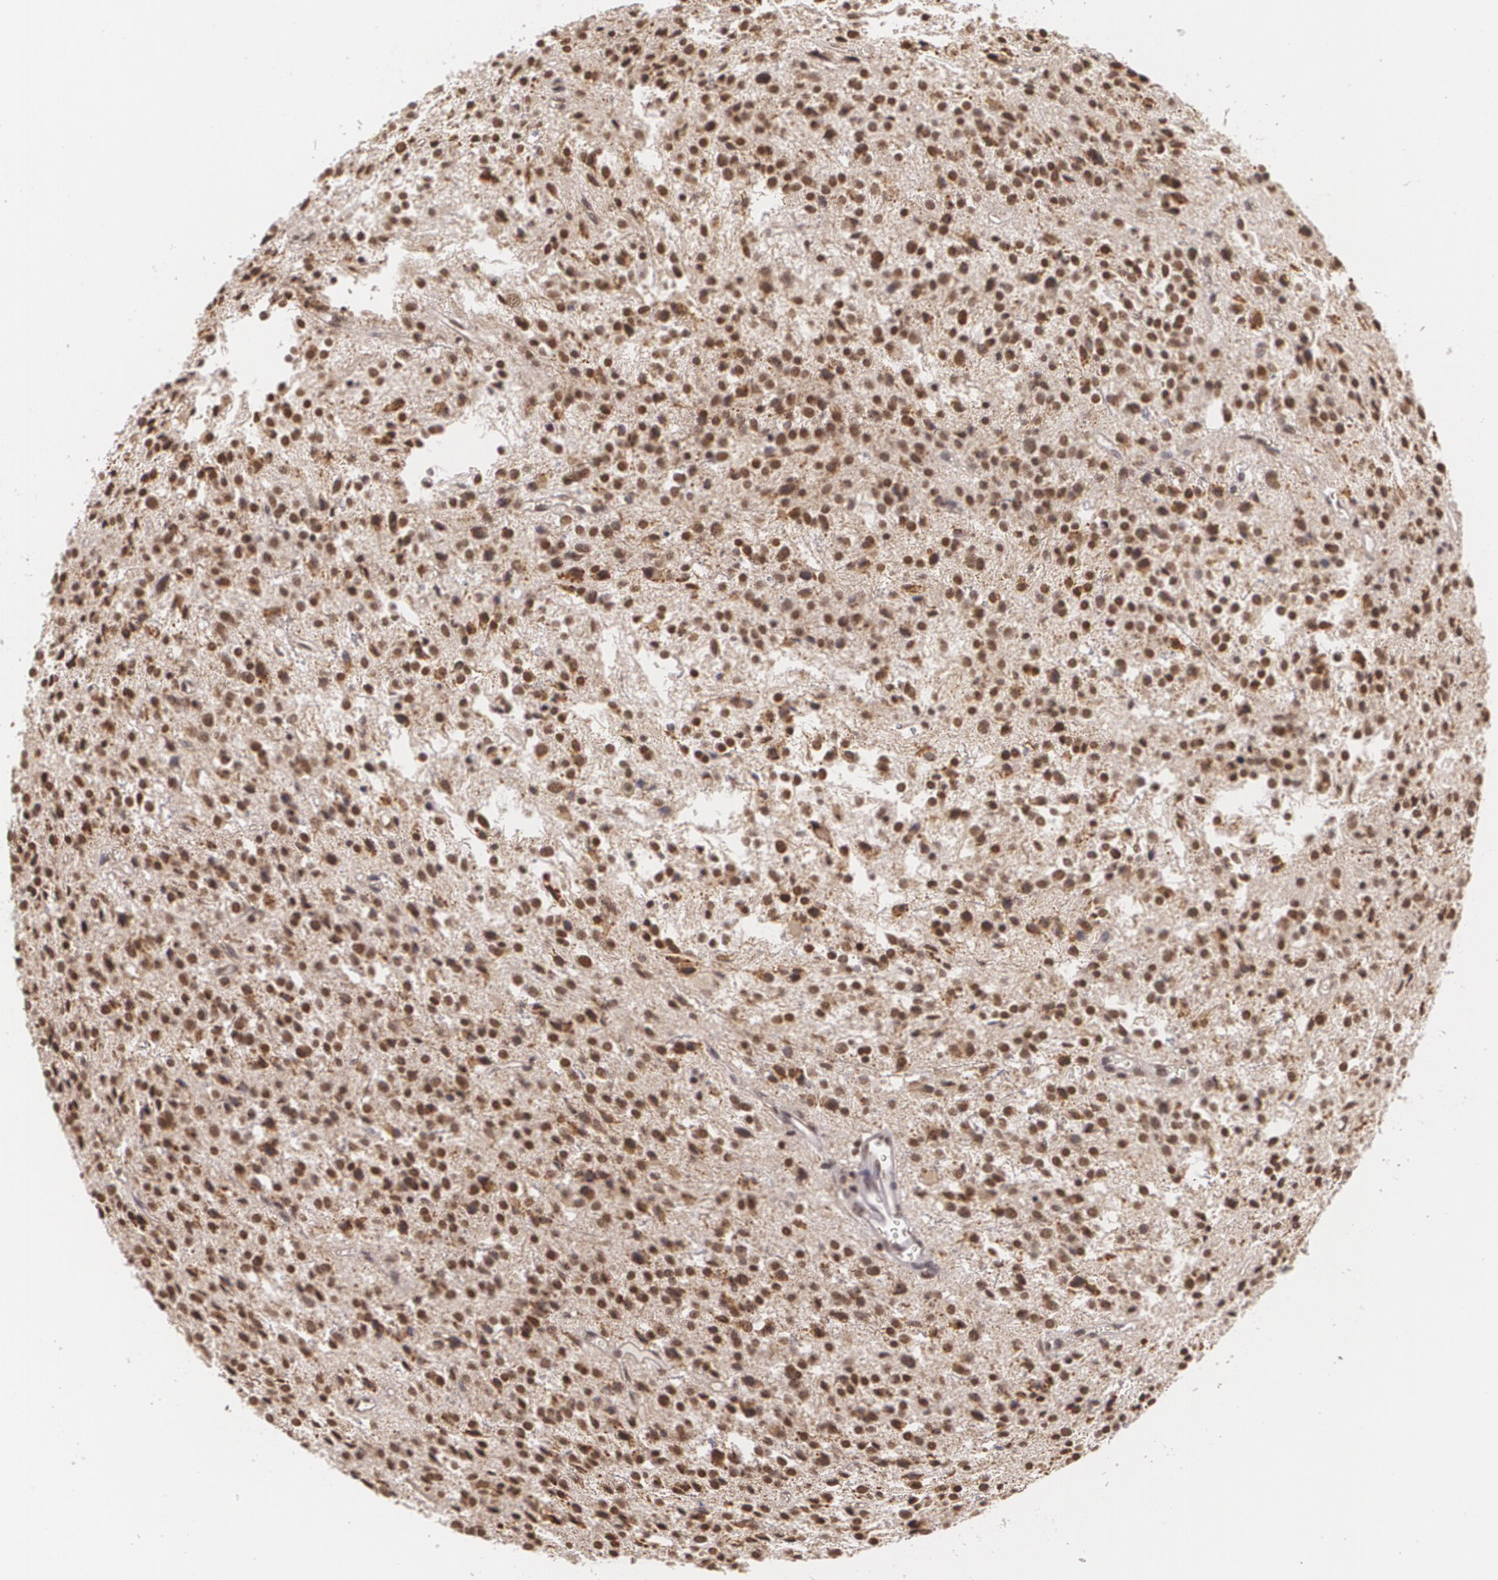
{"staining": {"intensity": "strong", "quantity": ">75%", "location": "nuclear"}, "tissue": "glioma", "cell_type": "Tumor cells", "image_type": "cancer", "snomed": [{"axis": "morphology", "description": "Glioma, malignant, Low grade"}, {"axis": "topography", "description": "Brain"}], "caption": "This is an image of IHC staining of glioma, which shows strong staining in the nuclear of tumor cells.", "gene": "ALX1", "patient": {"sex": "female", "age": 36}}